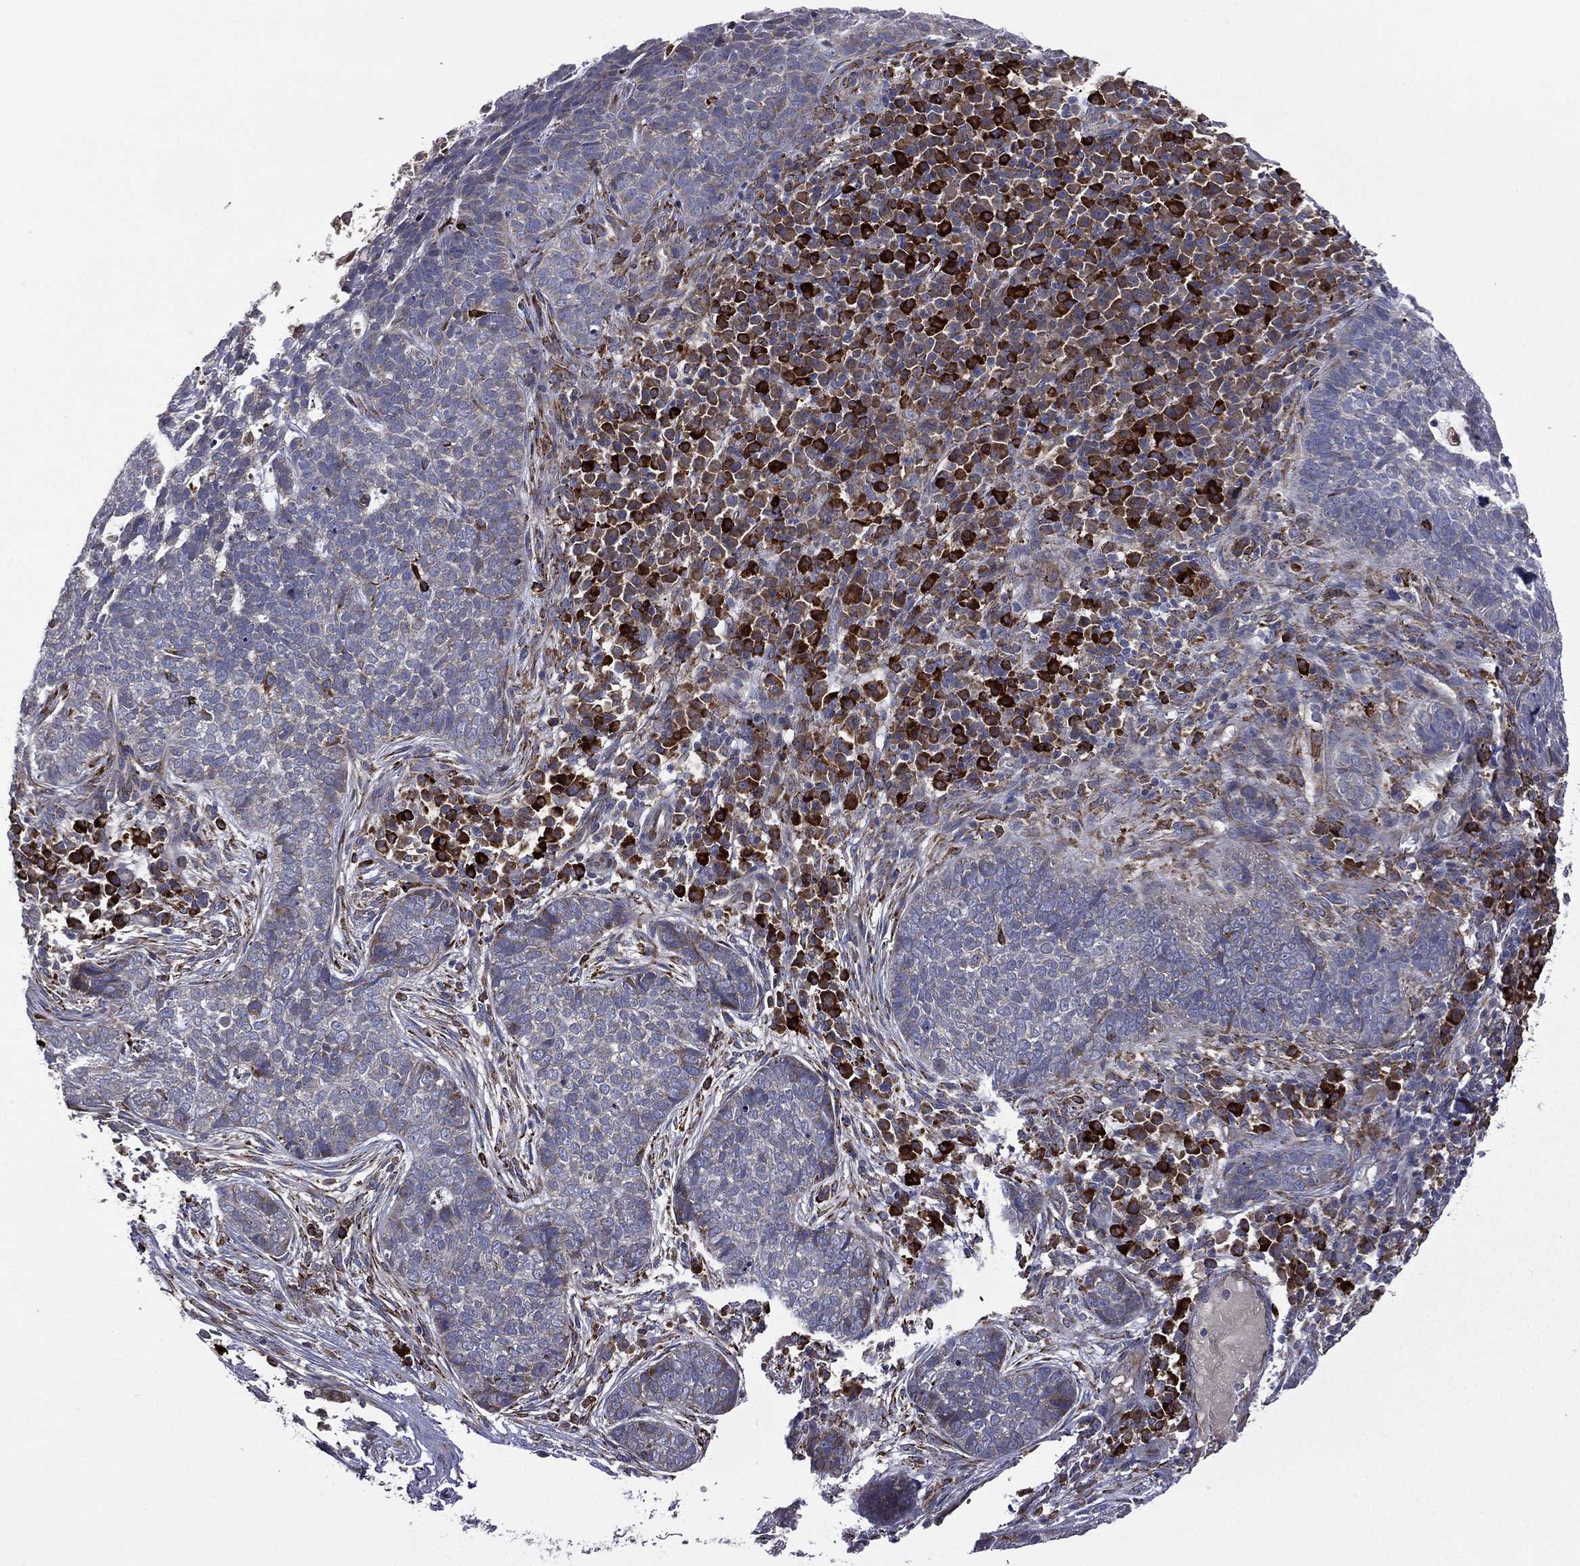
{"staining": {"intensity": "moderate", "quantity": "<25%", "location": "cytoplasmic/membranous"}, "tissue": "skin cancer", "cell_type": "Tumor cells", "image_type": "cancer", "snomed": [{"axis": "morphology", "description": "Basal cell carcinoma"}, {"axis": "topography", "description": "Skin"}], "caption": "This histopathology image demonstrates skin cancer stained with immunohistochemistry (IHC) to label a protein in brown. The cytoplasmic/membranous of tumor cells show moderate positivity for the protein. Nuclei are counter-stained blue.", "gene": "C20orf96", "patient": {"sex": "female", "age": 69}}